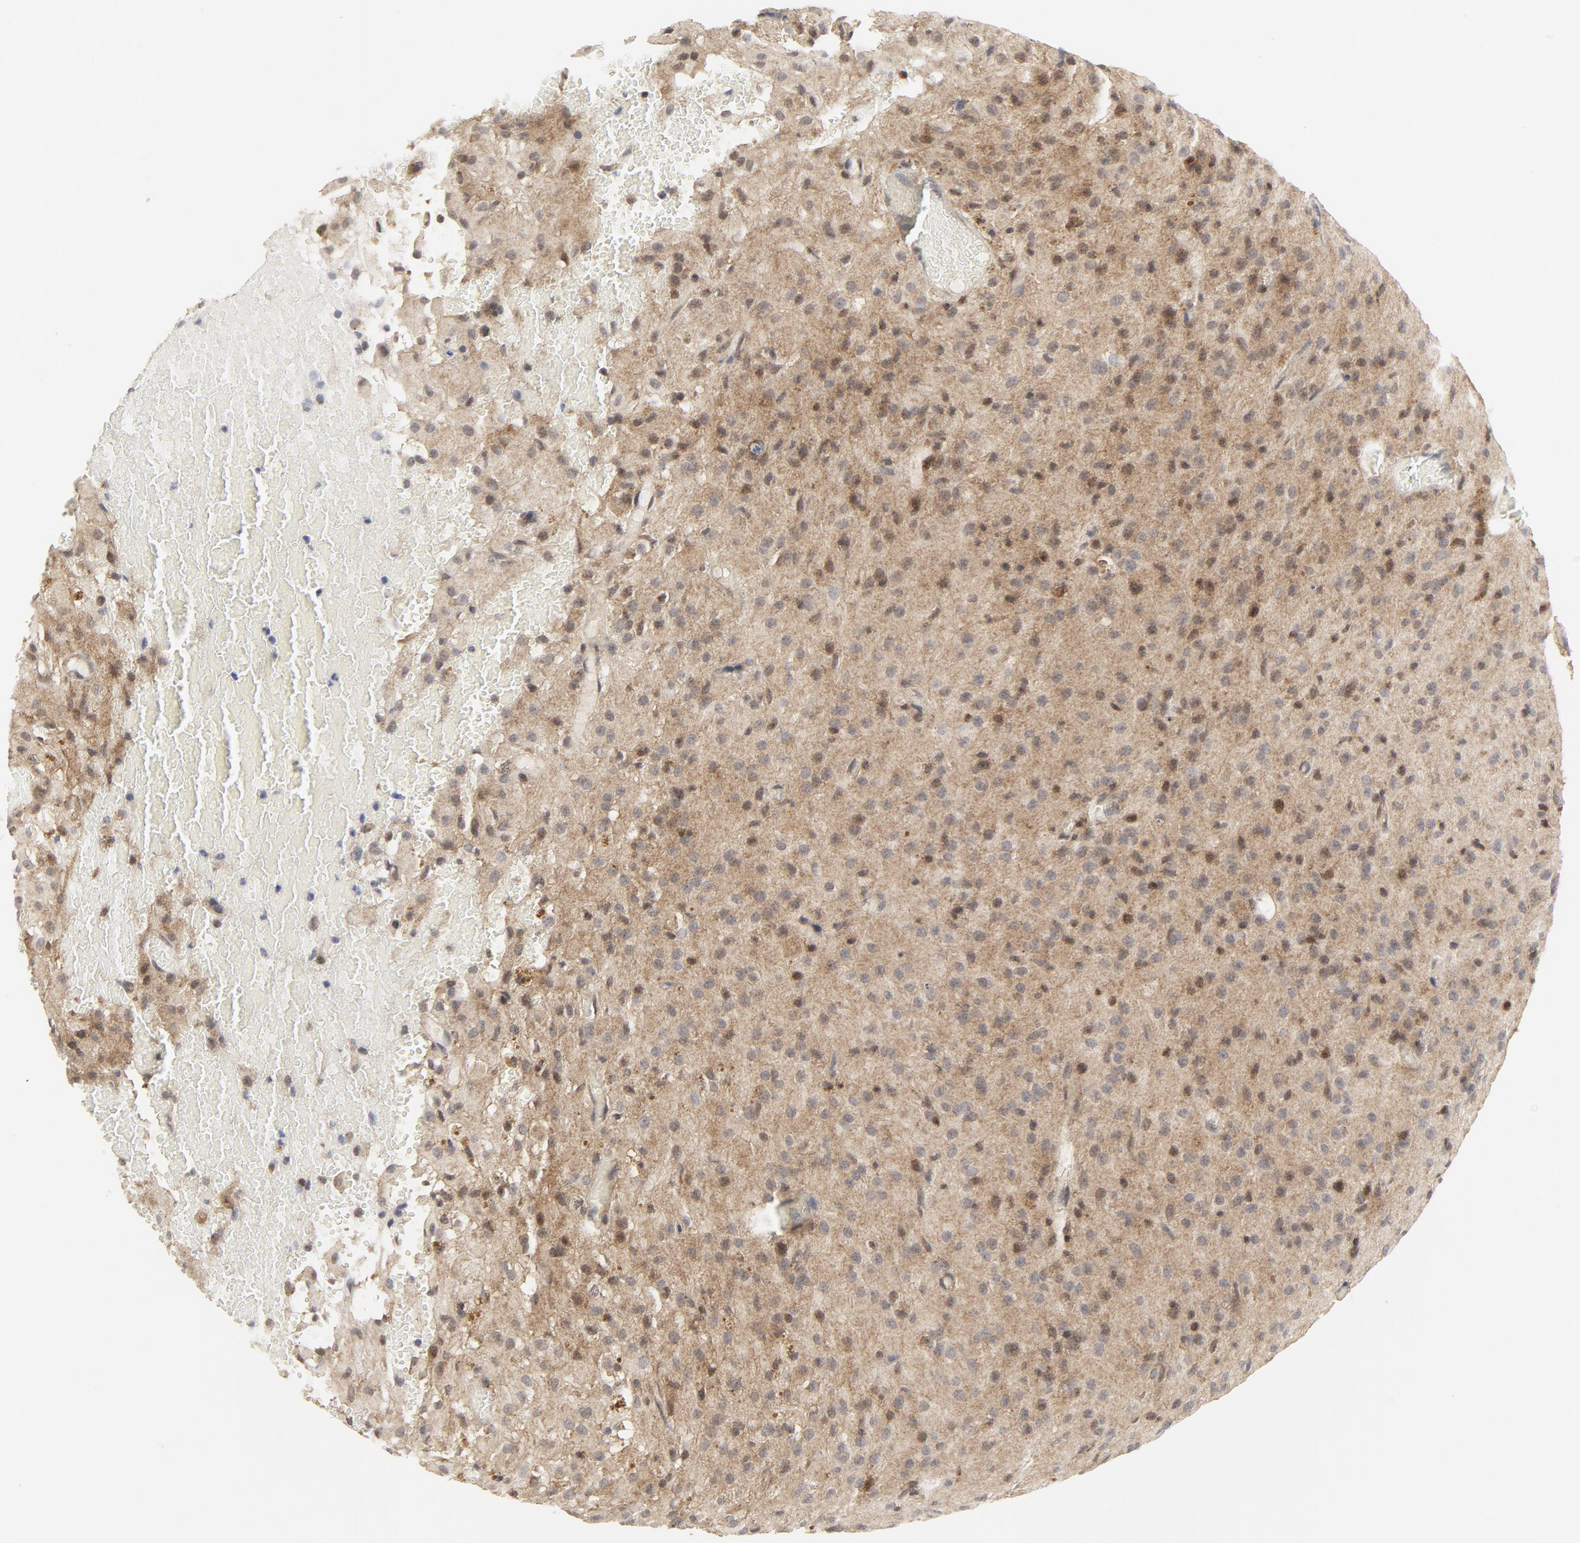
{"staining": {"intensity": "weak", "quantity": "25%-75%", "location": "cytoplasmic/membranous,nuclear"}, "tissue": "glioma", "cell_type": "Tumor cells", "image_type": "cancer", "snomed": [{"axis": "morphology", "description": "Glioma, malignant, High grade"}, {"axis": "topography", "description": "Brain"}], "caption": "Tumor cells show weak cytoplasmic/membranous and nuclear expression in approximately 25%-75% of cells in malignant glioma (high-grade).", "gene": "MAP2K7", "patient": {"sex": "female", "age": 59}}